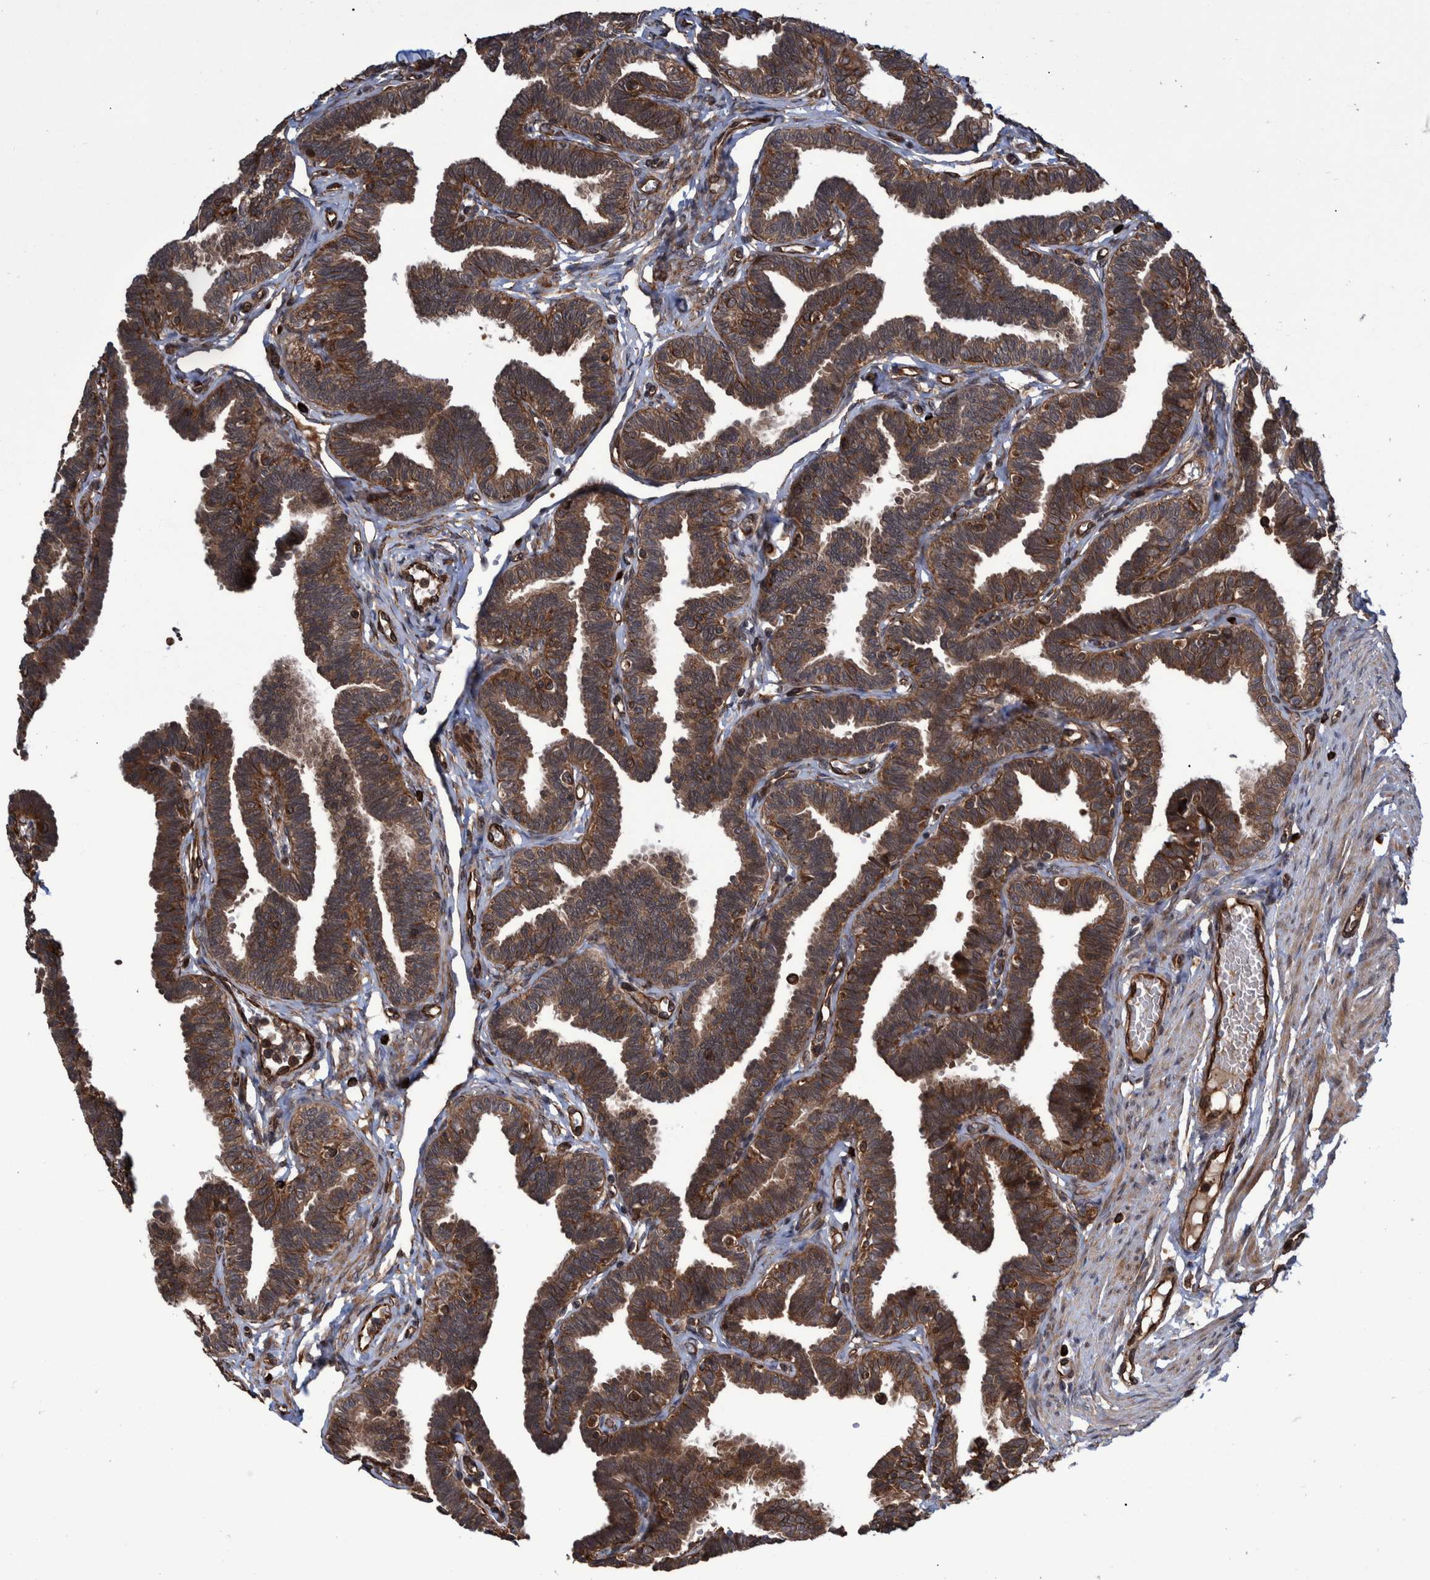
{"staining": {"intensity": "moderate", "quantity": ">75%", "location": "cytoplasmic/membranous"}, "tissue": "fallopian tube", "cell_type": "Glandular cells", "image_type": "normal", "snomed": [{"axis": "morphology", "description": "Normal tissue, NOS"}, {"axis": "topography", "description": "Fallopian tube"}, {"axis": "topography", "description": "Ovary"}], "caption": "Fallopian tube stained with DAB (3,3'-diaminobenzidine) IHC demonstrates medium levels of moderate cytoplasmic/membranous expression in approximately >75% of glandular cells.", "gene": "TNFRSF10B", "patient": {"sex": "female", "age": 23}}